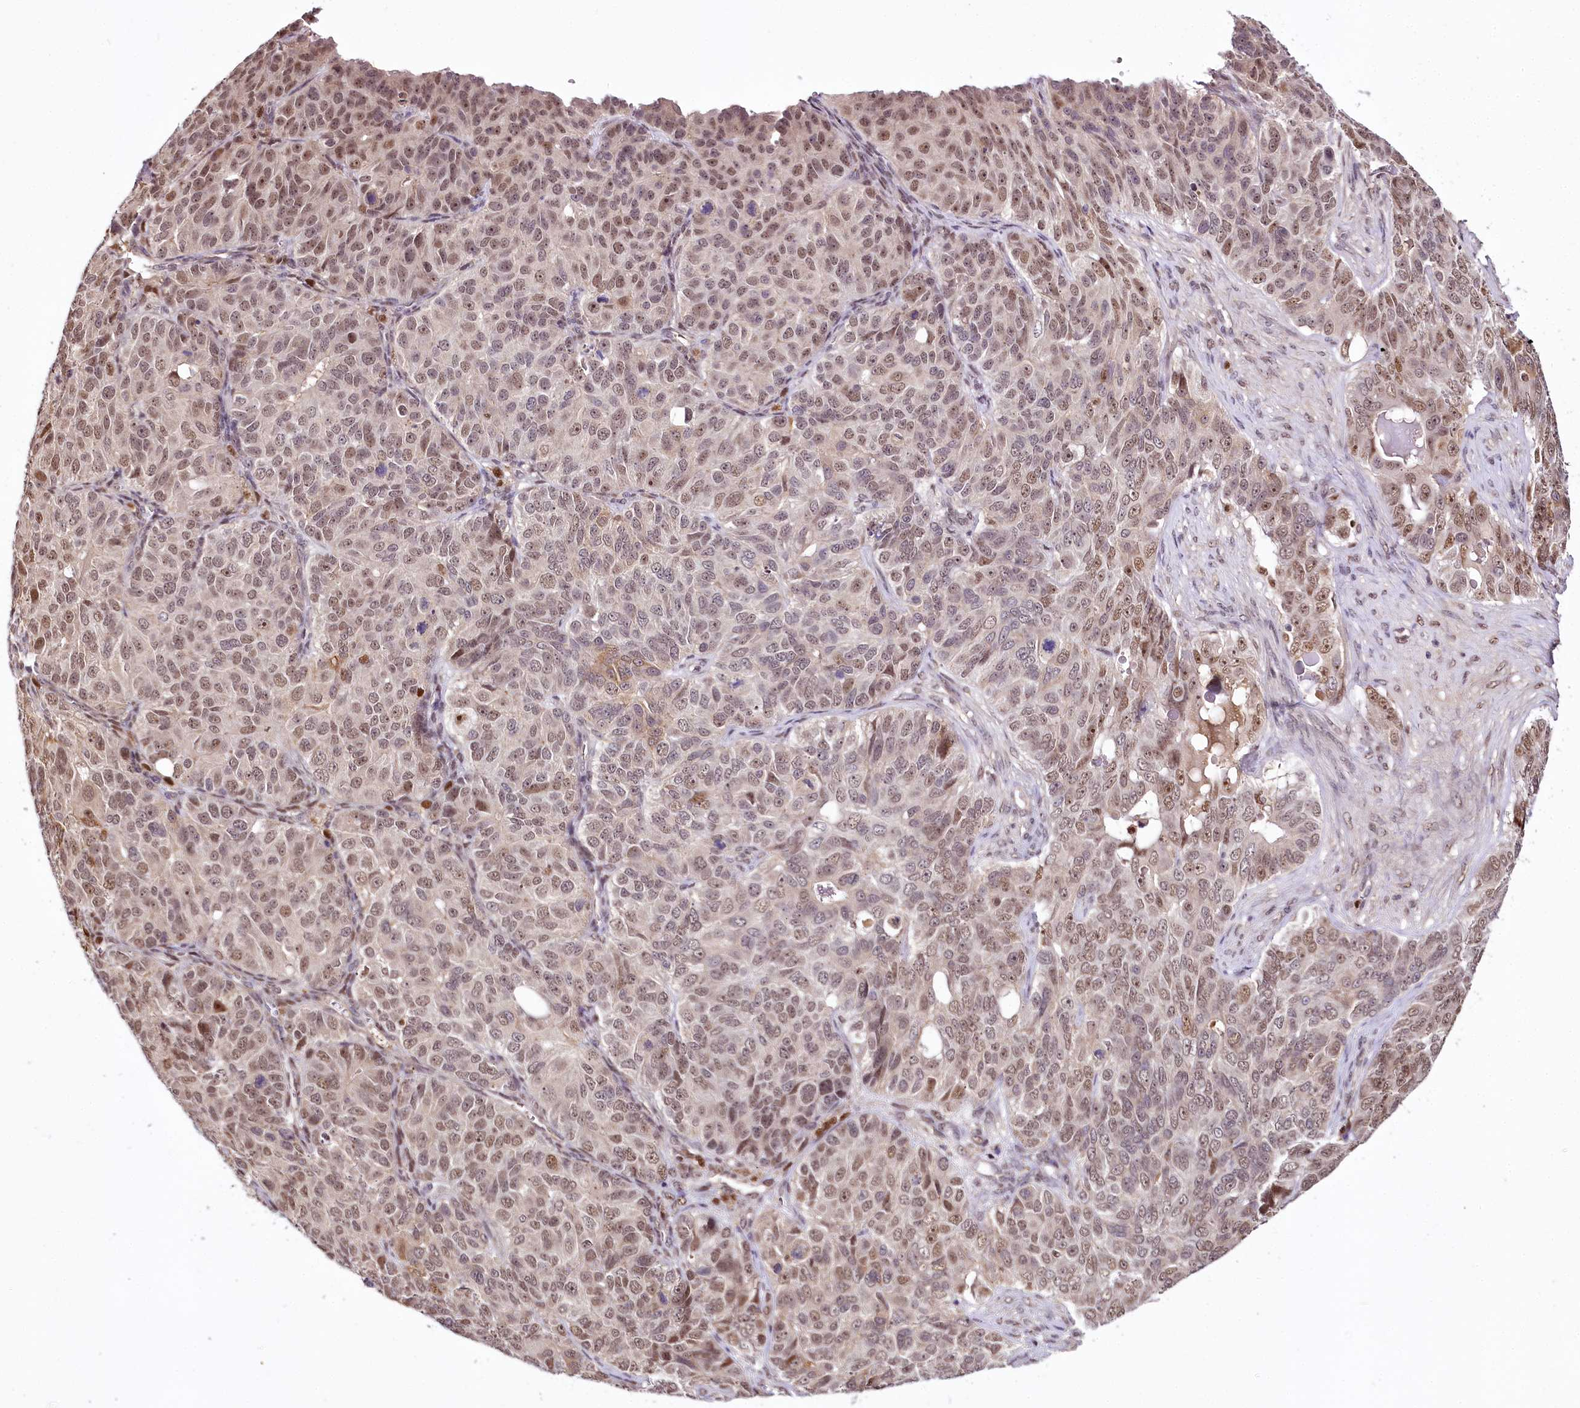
{"staining": {"intensity": "moderate", "quantity": "25%-75%", "location": "nuclear"}, "tissue": "ovarian cancer", "cell_type": "Tumor cells", "image_type": "cancer", "snomed": [{"axis": "morphology", "description": "Carcinoma, endometroid"}, {"axis": "topography", "description": "Ovary"}], "caption": "Human ovarian cancer stained for a protein (brown) exhibits moderate nuclear positive staining in about 25%-75% of tumor cells.", "gene": "GNL3L", "patient": {"sex": "female", "age": 51}}